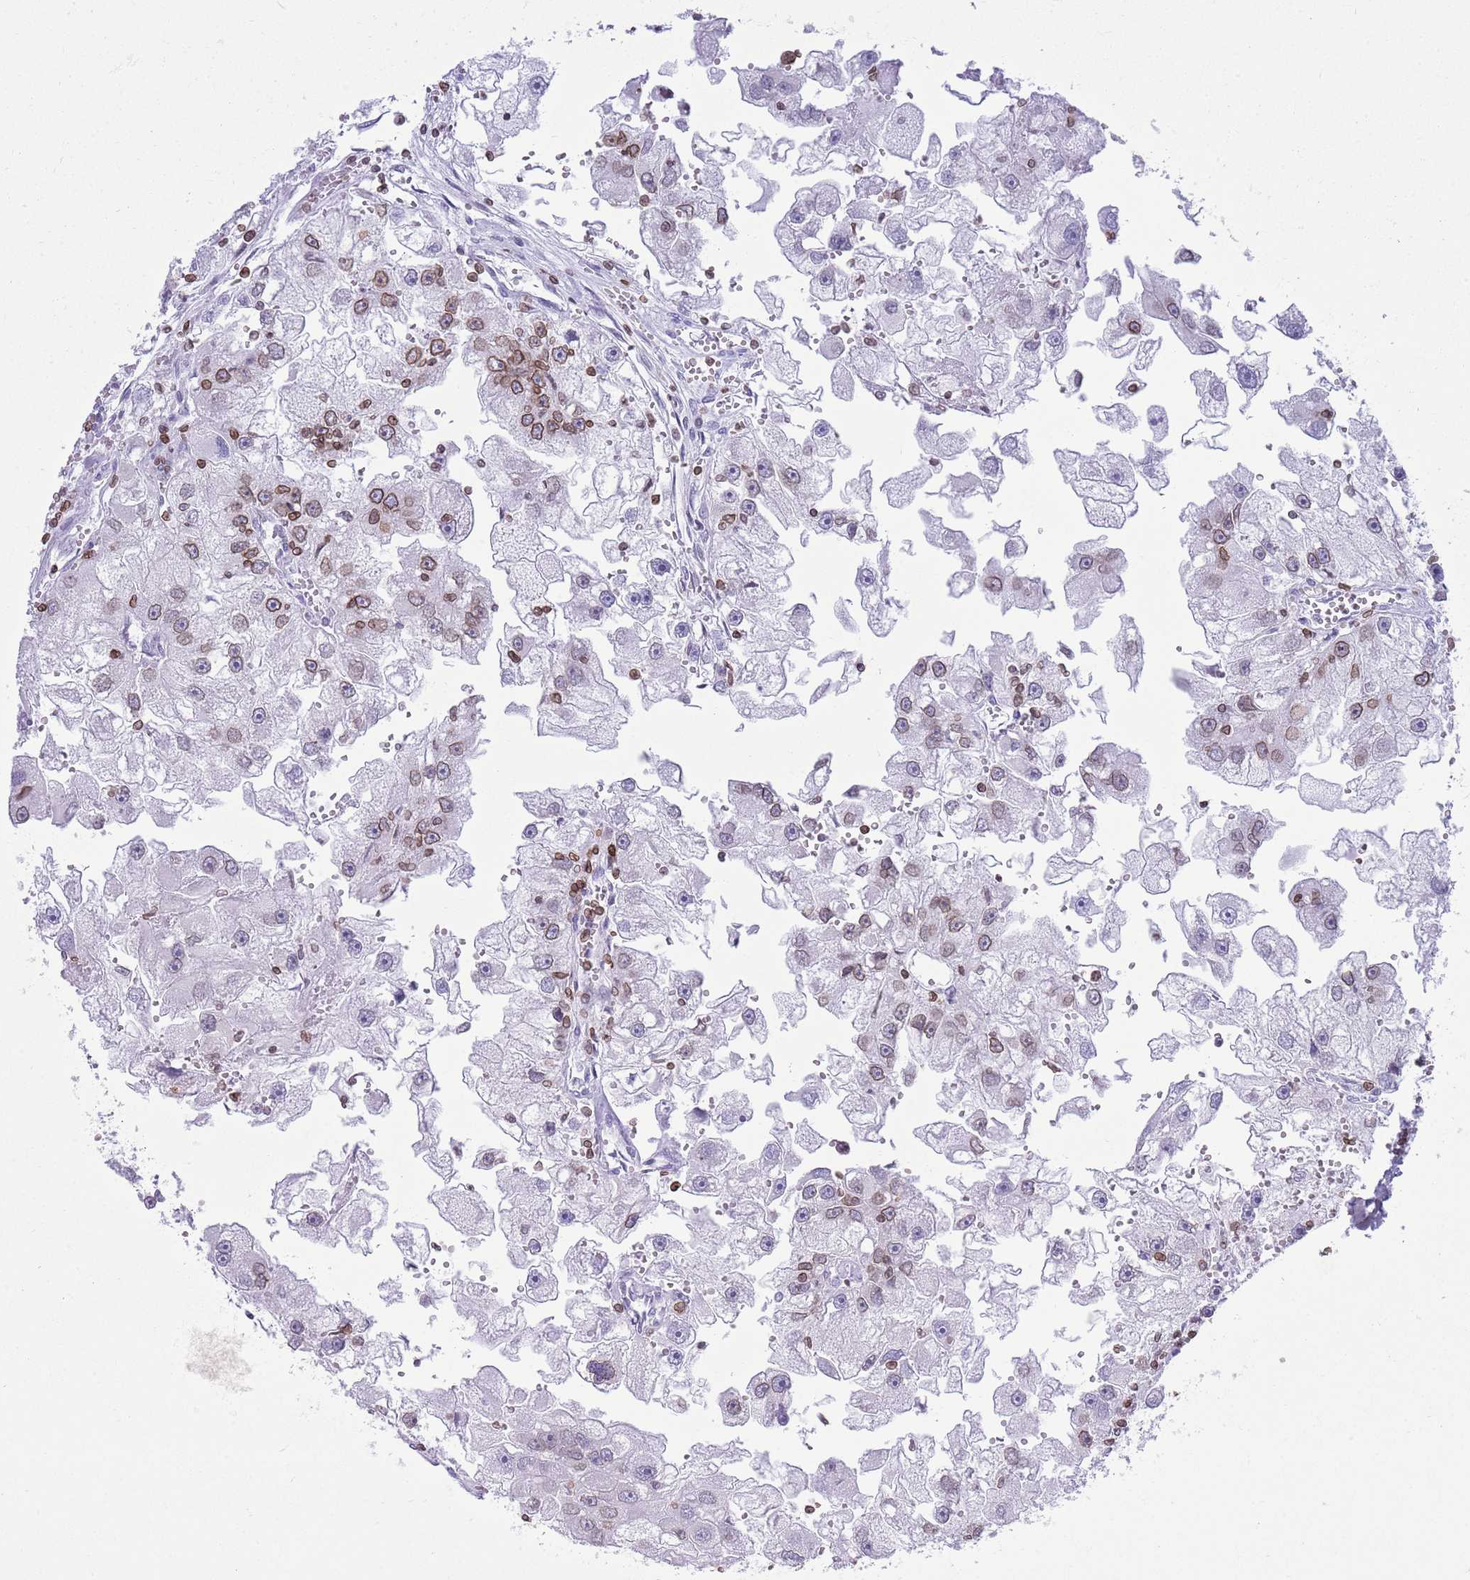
{"staining": {"intensity": "moderate", "quantity": "25%-75%", "location": "cytoplasmic/membranous,nuclear"}, "tissue": "renal cancer", "cell_type": "Tumor cells", "image_type": "cancer", "snomed": [{"axis": "morphology", "description": "Adenocarcinoma, NOS"}, {"axis": "topography", "description": "Kidney"}], "caption": "Immunohistochemical staining of human adenocarcinoma (renal) reveals medium levels of moderate cytoplasmic/membranous and nuclear expression in approximately 25%-75% of tumor cells. The staining was performed using DAB (3,3'-diaminobenzidine), with brown indicating positive protein expression. Nuclei are stained blue with hematoxylin.", "gene": "LBR", "patient": {"sex": "male", "age": 63}}